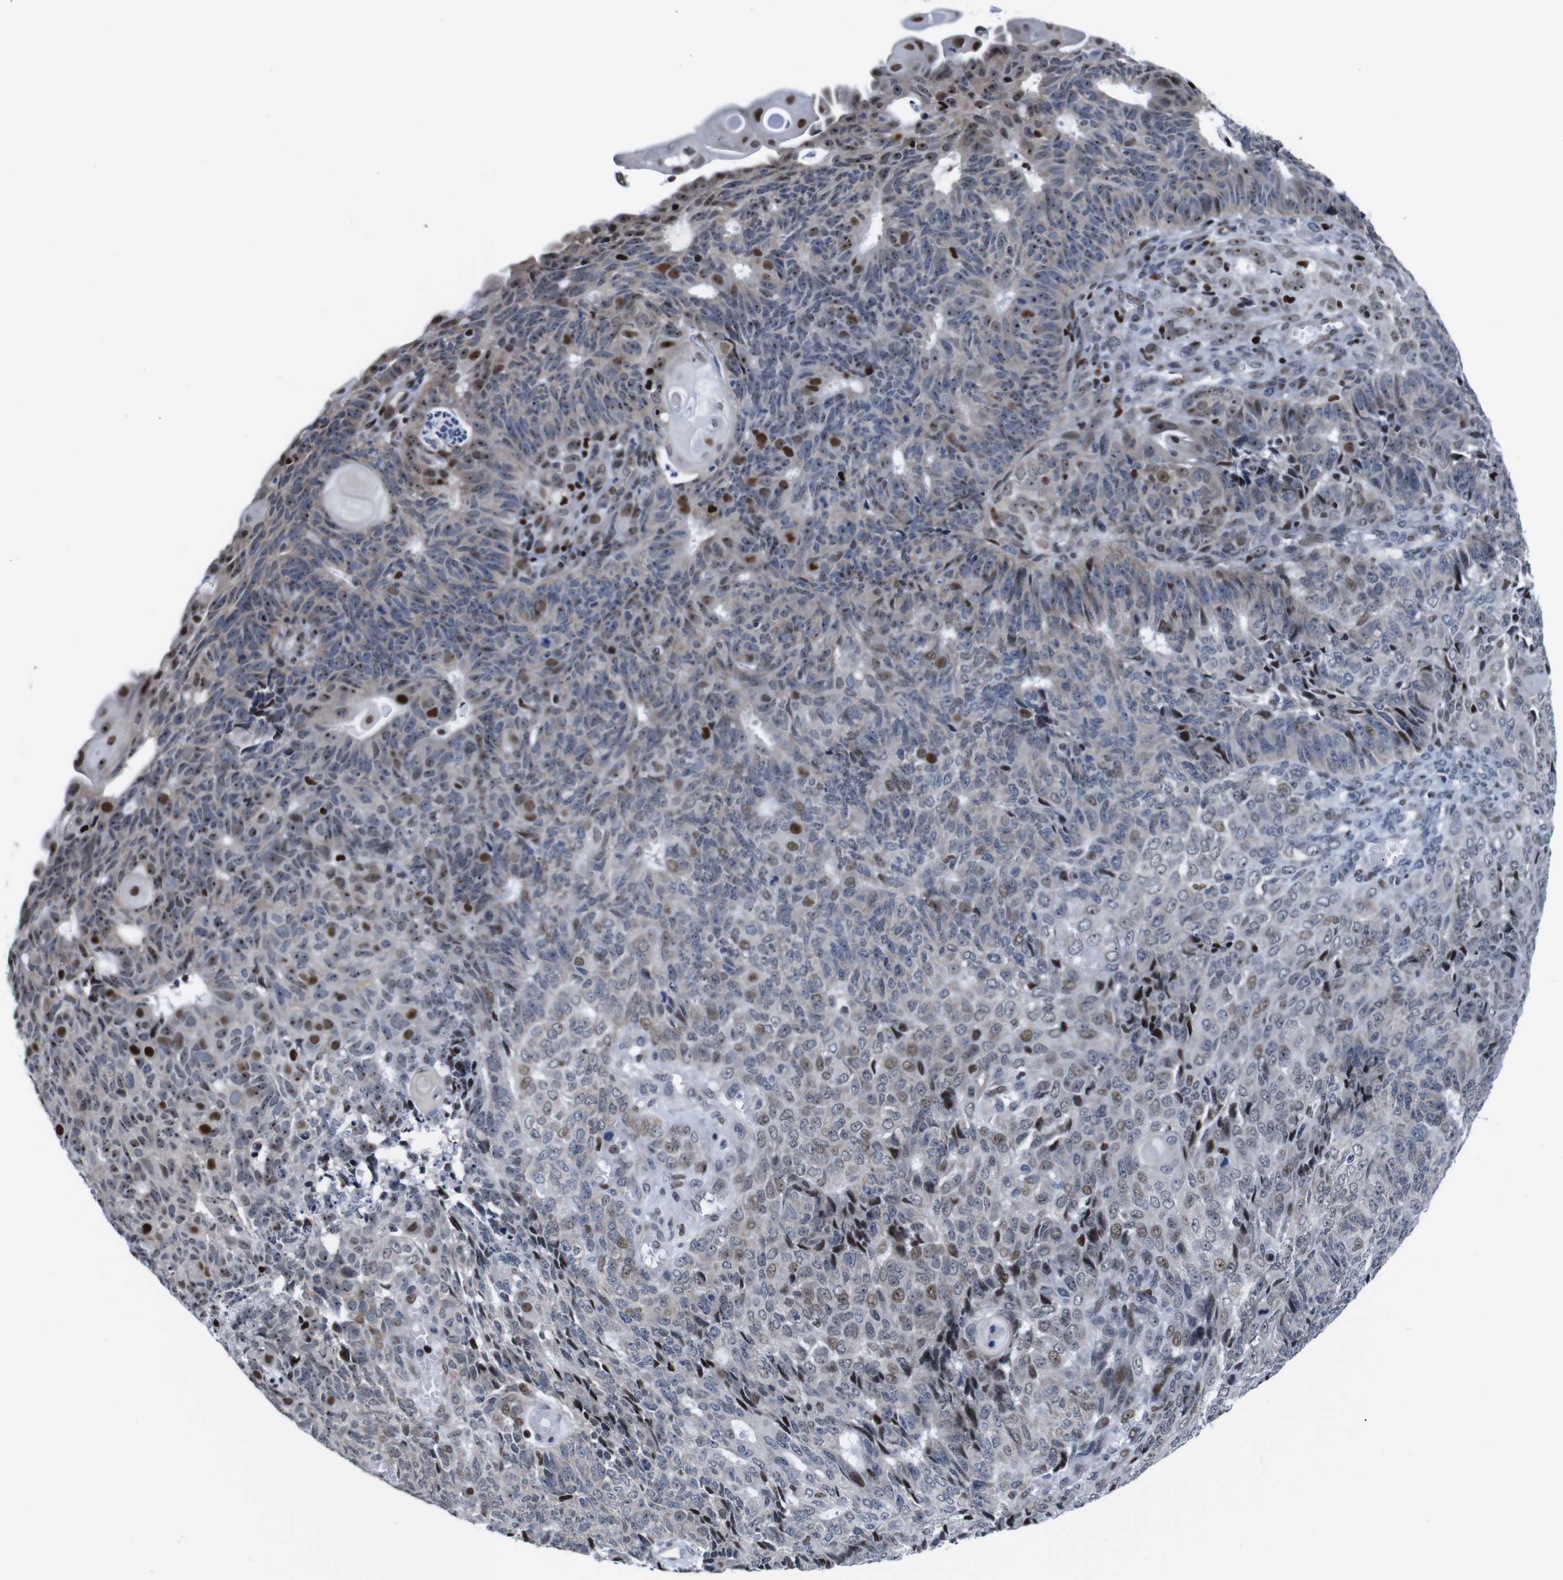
{"staining": {"intensity": "moderate", "quantity": "25%-75%", "location": "nuclear"}, "tissue": "endometrial cancer", "cell_type": "Tumor cells", "image_type": "cancer", "snomed": [{"axis": "morphology", "description": "Adenocarcinoma, NOS"}, {"axis": "topography", "description": "Endometrium"}], "caption": "About 25%-75% of tumor cells in endometrial cancer display moderate nuclear protein staining as visualized by brown immunohistochemical staining.", "gene": "GATA6", "patient": {"sex": "female", "age": 32}}